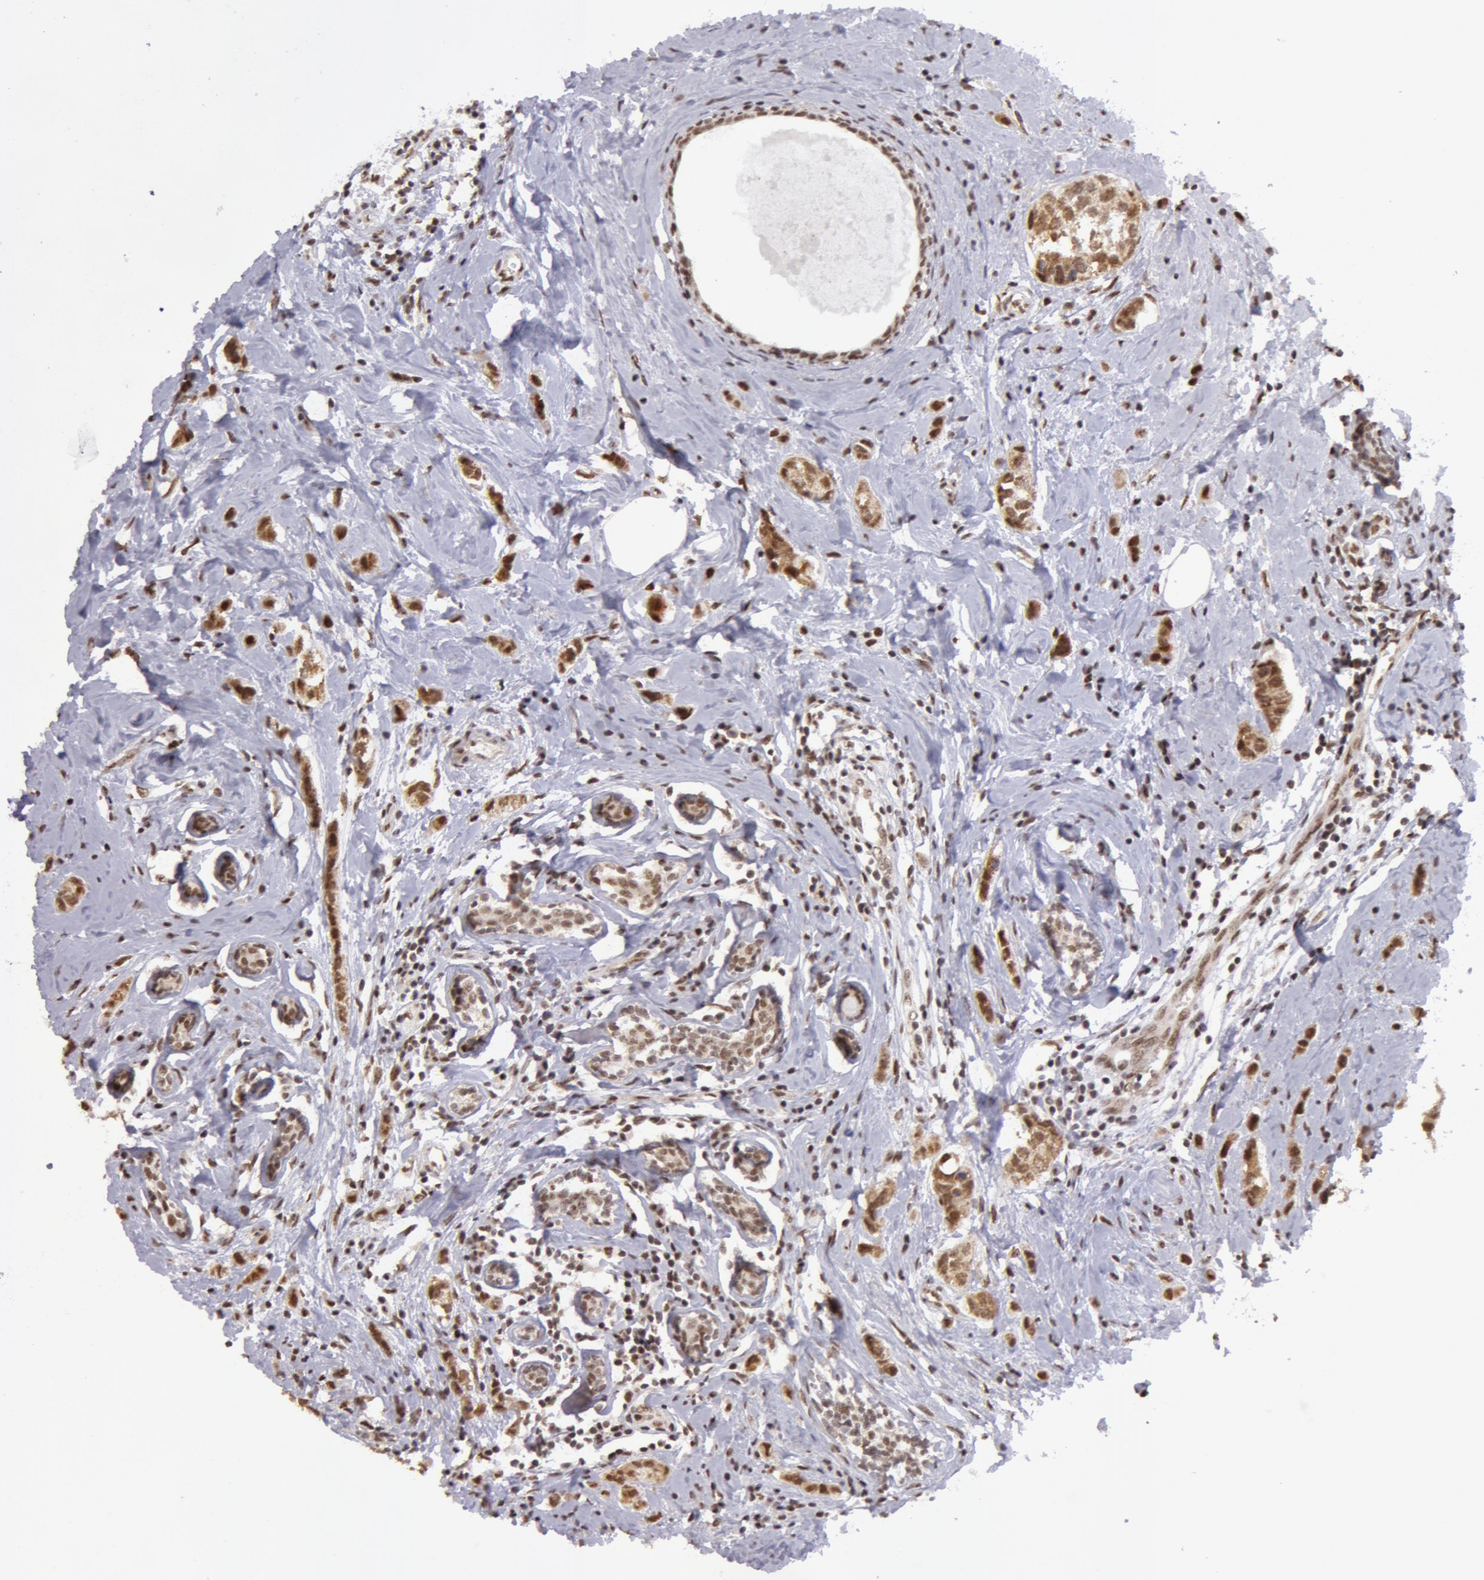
{"staining": {"intensity": "moderate", "quantity": ">75%", "location": "cytoplasmic/membranous,nuclear"}, "tissue": "breast cancer", "cell_type": "Tumor cells", "image_type": "cancer", "snomed": [{"axis": "morphology", "description": "Normal tissue, NOS"}, {"axis": "morphology", "description": "Duct carcinoma"}, {"axis": "topography", "description": "Breast"}], "caption": "Moderate cytoplasmic/membranous and nuclear protein staining is appreciated in about >75% of tumor cells in invasive ductal carcinoma (breast). The staining was performed using DAB, with brown indicating positive protein expression. Nuclei are stained blue with hematoxylin.", "gene": "VRTN", "patient": {"sex": "female", "age": 50}}